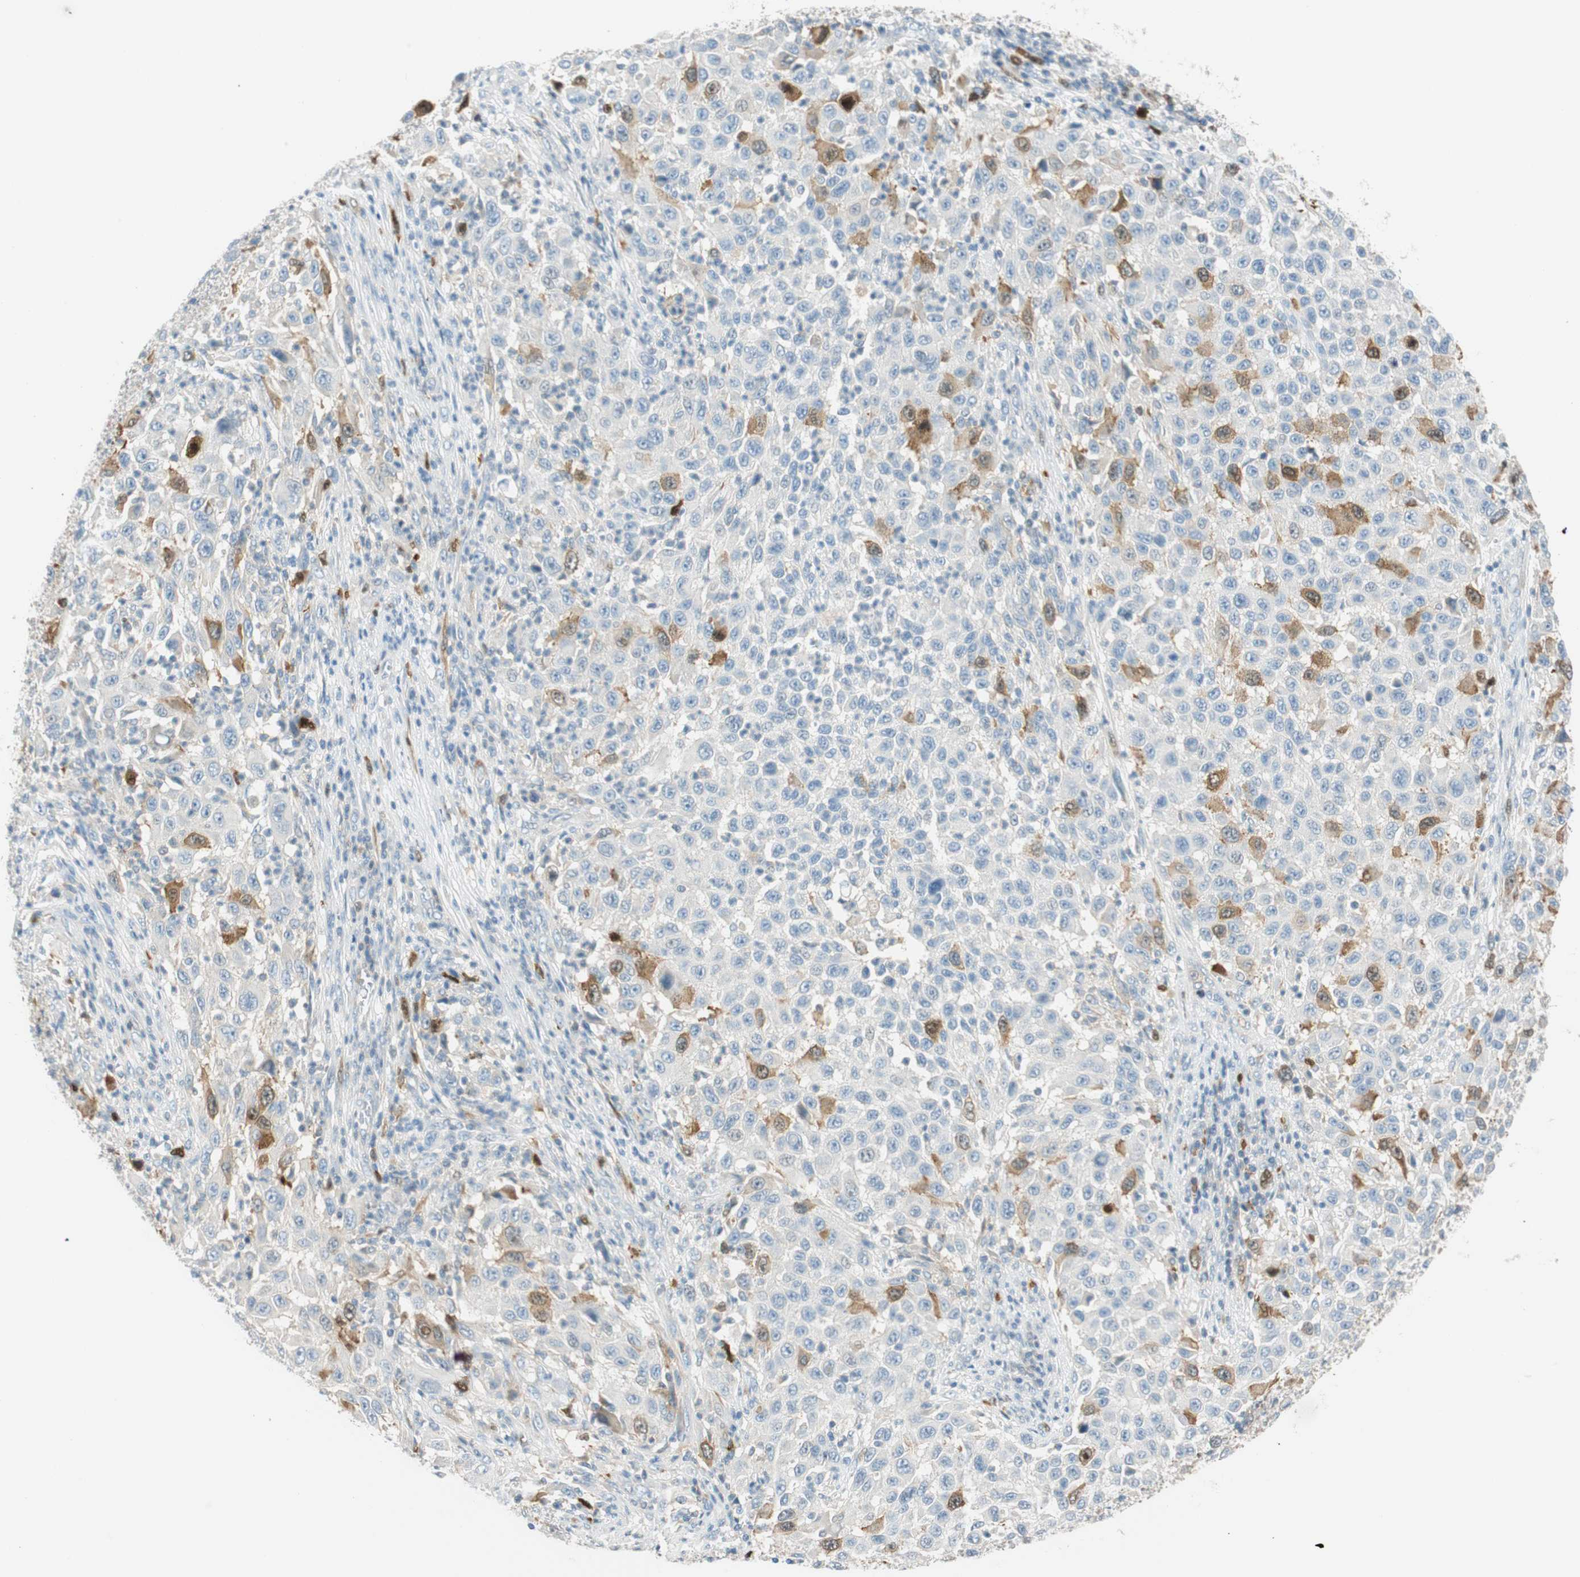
{"staining": {"intensity": "moderate", "quantity": "<25%", "location": "cytoplasmic/membranous"}, "tissue": "melanoma", "cell_type": "Tumor cells", "image_type": "cancer", "snomed": [{"axis": "morphology", "description": "Malignant melanoma, Metastatic site"}, {"axis": "topography", "description": "Lymph node"}], "caption": "A micrograph showing moderate cytoplasmic/membranous expression in approximately <25% of tumor cells in malignant melanoma (metastatic site), as visualized by brown immunohistochemical staining.", "gene": "PTTG1", "patient": {"sex": "male", "age": 61}}